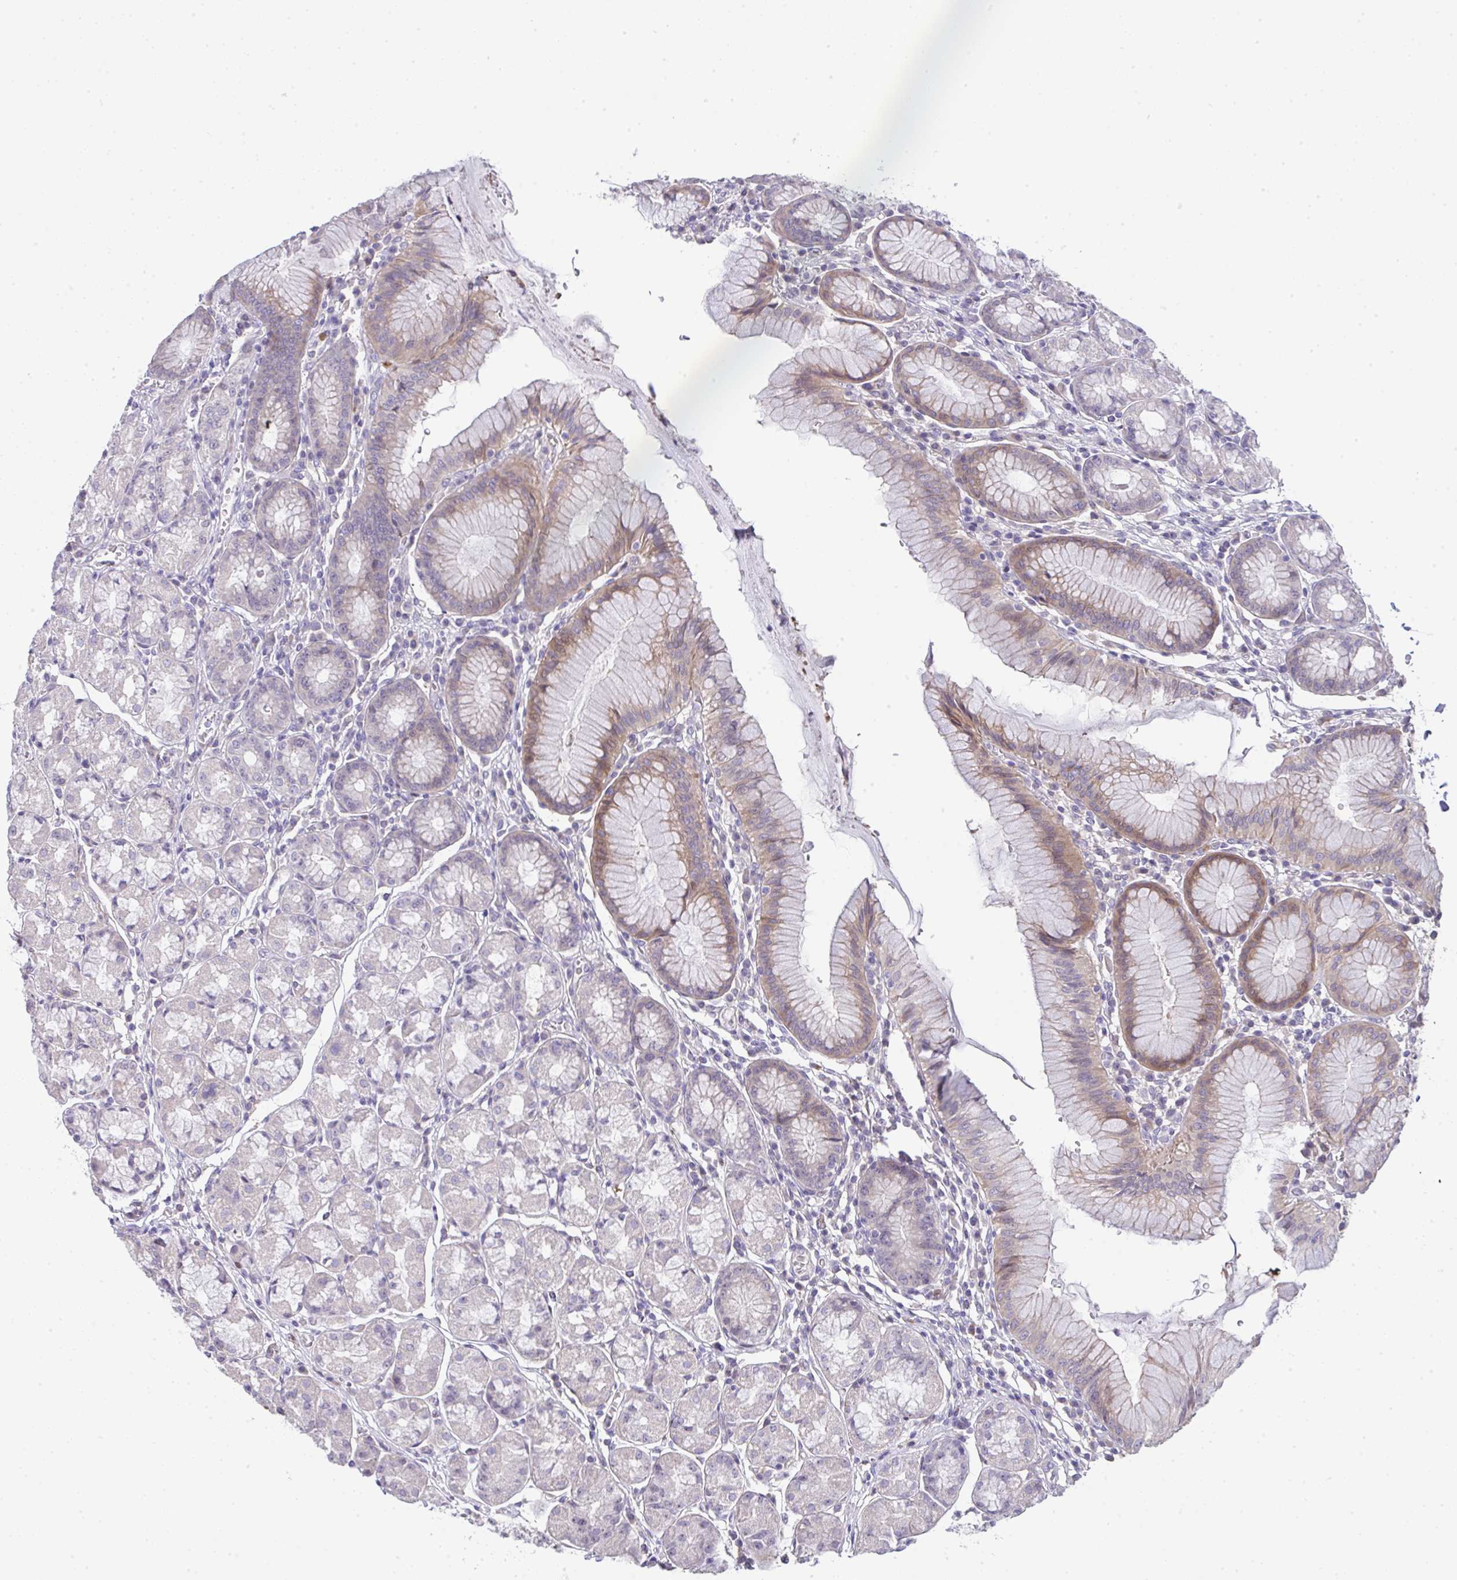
{"staining": {"intensity": "moderate", "quantity": "<25%", "location": "cytoplasmic/membranous,nuclear"}, "tissue": "stomach", "cell_type": "Glandular cells", "image_type": "normal", "snomed": [{"axis": "morphology", "description": "Normal tissue, NOS"}, {"axis": "topography", "description": "Stomach"}], "caption": "Immunohistochemistry (IHC) photomicrograph of normal stomach: stomach stained using immunohistochemistry reveals low levels of moderate protein expression localized specifically in the cytoplasmic/membranous,nuclear of glandular cells, appearing as a cytoplasmic/membranous,nuclear brown color.", "gene": "GALNT16", "patient": {"sex": "male", "age": 55}}